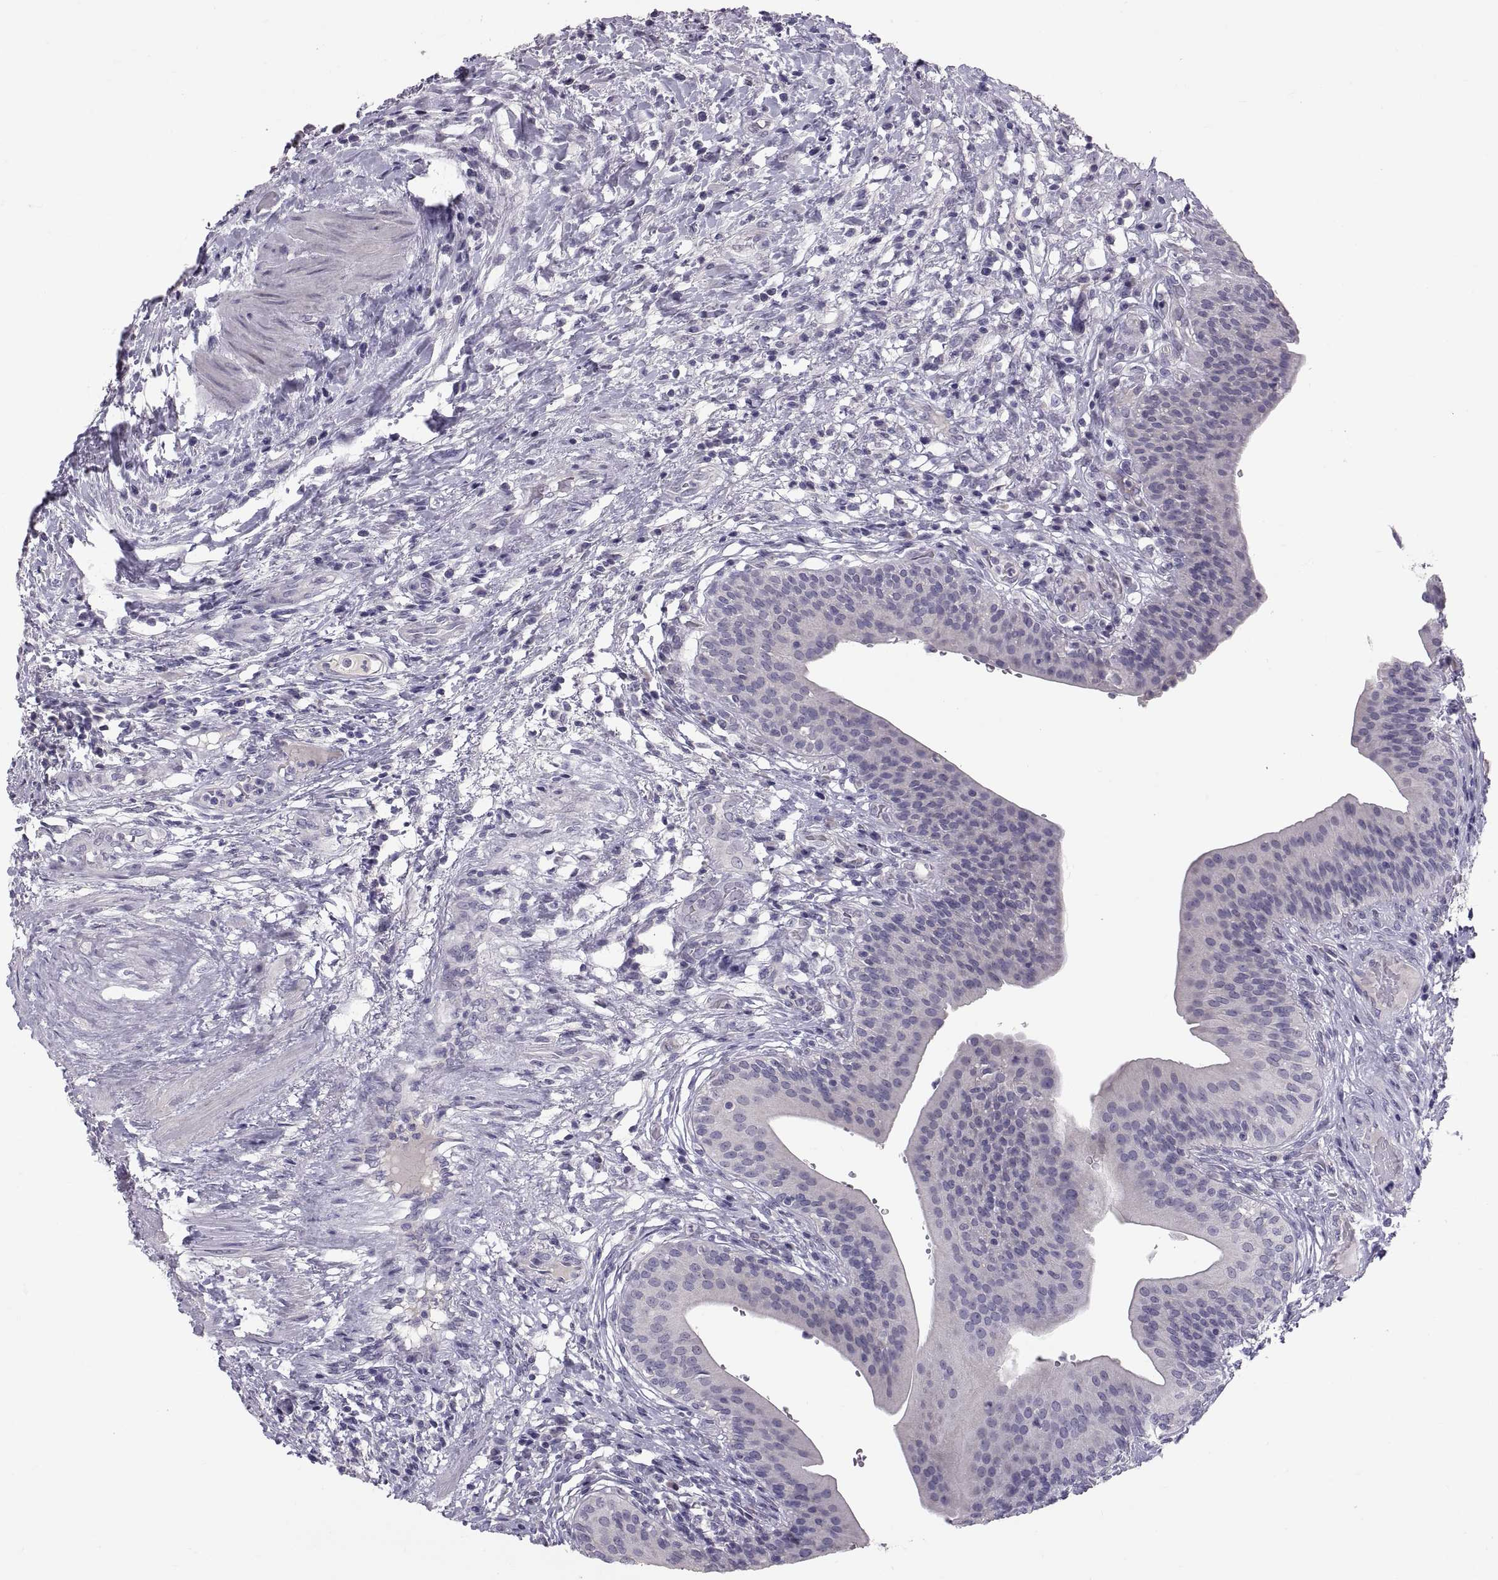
{"staining": {"intensity": "negative", "quantity": "none", "location": "none"}, "tissue": "urinary bladder", "cell_type": "Urothelial cells", "image_type": "normal", "snomed": [{"axis": "morphology", "description": "Normal tissue, NOS"}, {"axis": "topography", "description": "Urinary bladder"}], "caption": "Immunohistochemistry micrograph of benign urinary bladder: human urinary bladder stained with DAB displays no significant protein expression in urothelial cells.", "gene": "PTN", "patient": {"sex": "male", "age": 66}}